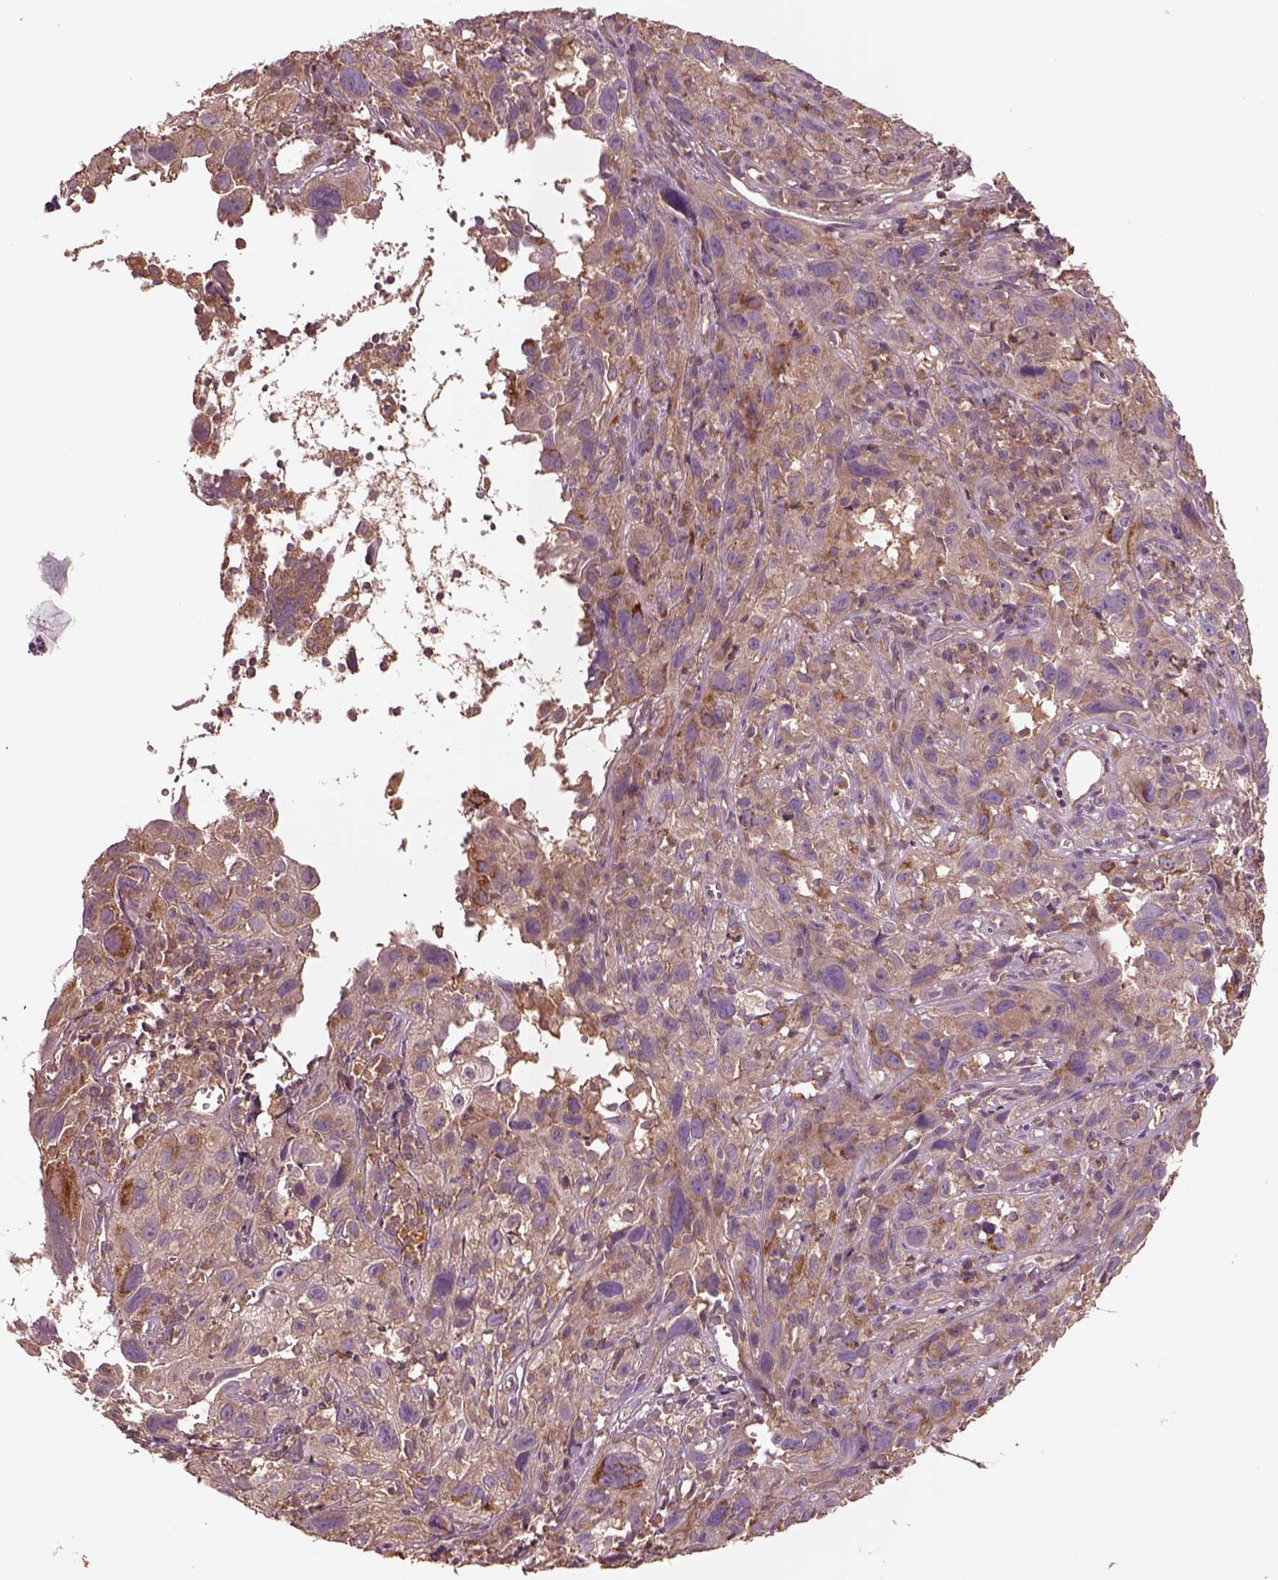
{"staining": {"intensity": "moderate", "quantity": ">75%", "location": "cytoplasmic/membranous"}, "tissue": "cervical cancer", "cell_type": "Tumor cells", "image_type": "cancer", "snomed": [{"axis": "morphology", "description": "Squamous cell carcinoma, NOS"}, {"axis": "topography", "description": "Cervix"}], "caption": "Squamous cell carcinoma (cervical) stained for a protein (brown) reveals moderate cytoplasmic/membranous positive expression in about >75% of tumor cells.", "gene": "TRADD", "patient": {"sex": "female", "age": 37}}